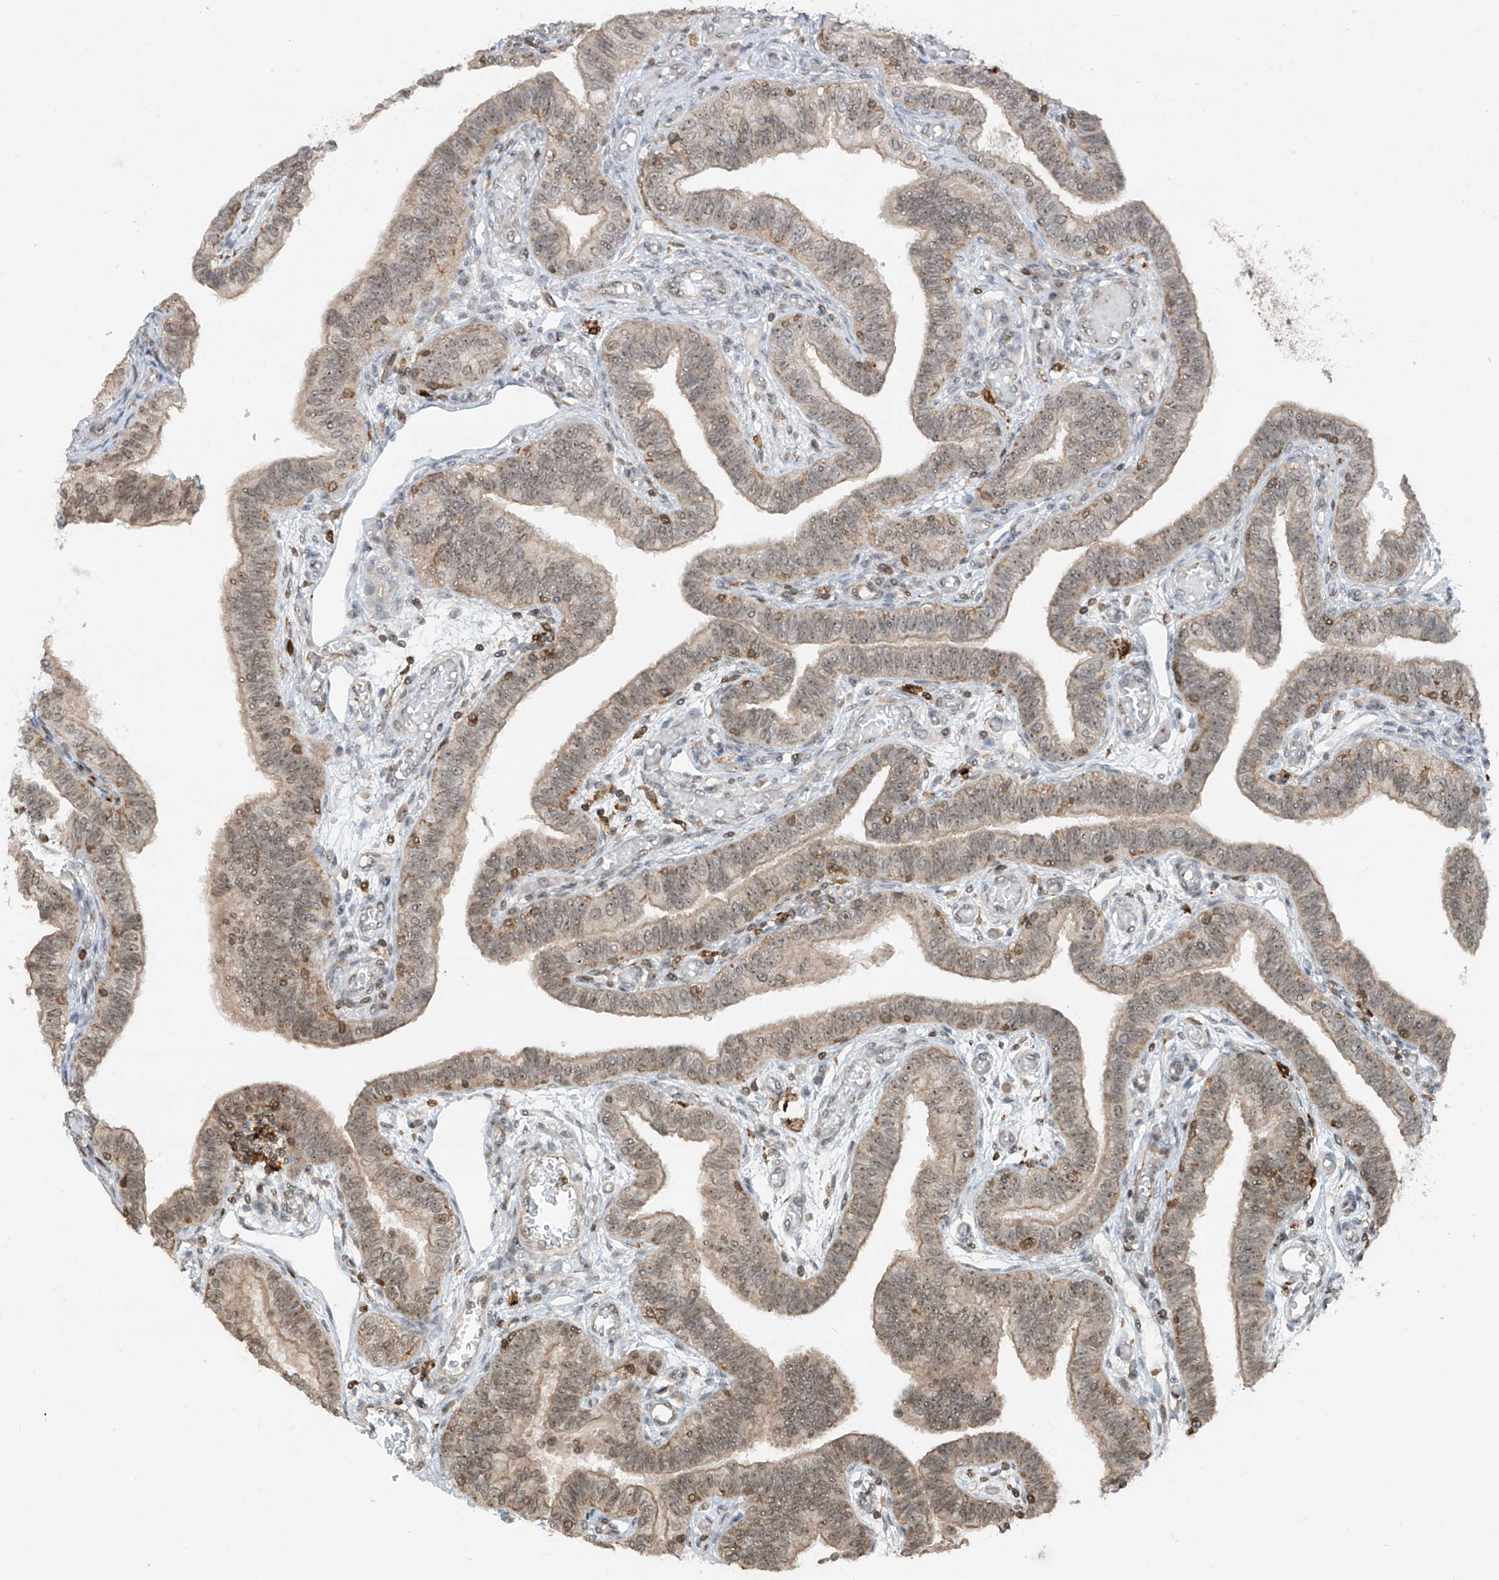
{"staining": {"intensity": "strong", "quantity": ">75%", "location": "cytoplasmic/membranous,nuclear"}, "tissue": "fallopian tube", "cell_type": "Glandular cells", "image_type": "normal", "snomed": [{"axis": "morphology", "description": "Normal tissue, NOS"}, {"axis": "topography", "description": "Fallopian tube"}], "caption": "IHC micrograph of normal fallopian tube: human fallopian tube stained using immunohistochemistry (IHC) reveals high levels of strong protein expression localized specifically in the cytoplasmic/membranous,nuclear of glandular cells, appearing as a cytoplasmic/membranous,nuclear brown color.", "gene": "REPIN1", "patient": {"sex": "female", "age": 39}}